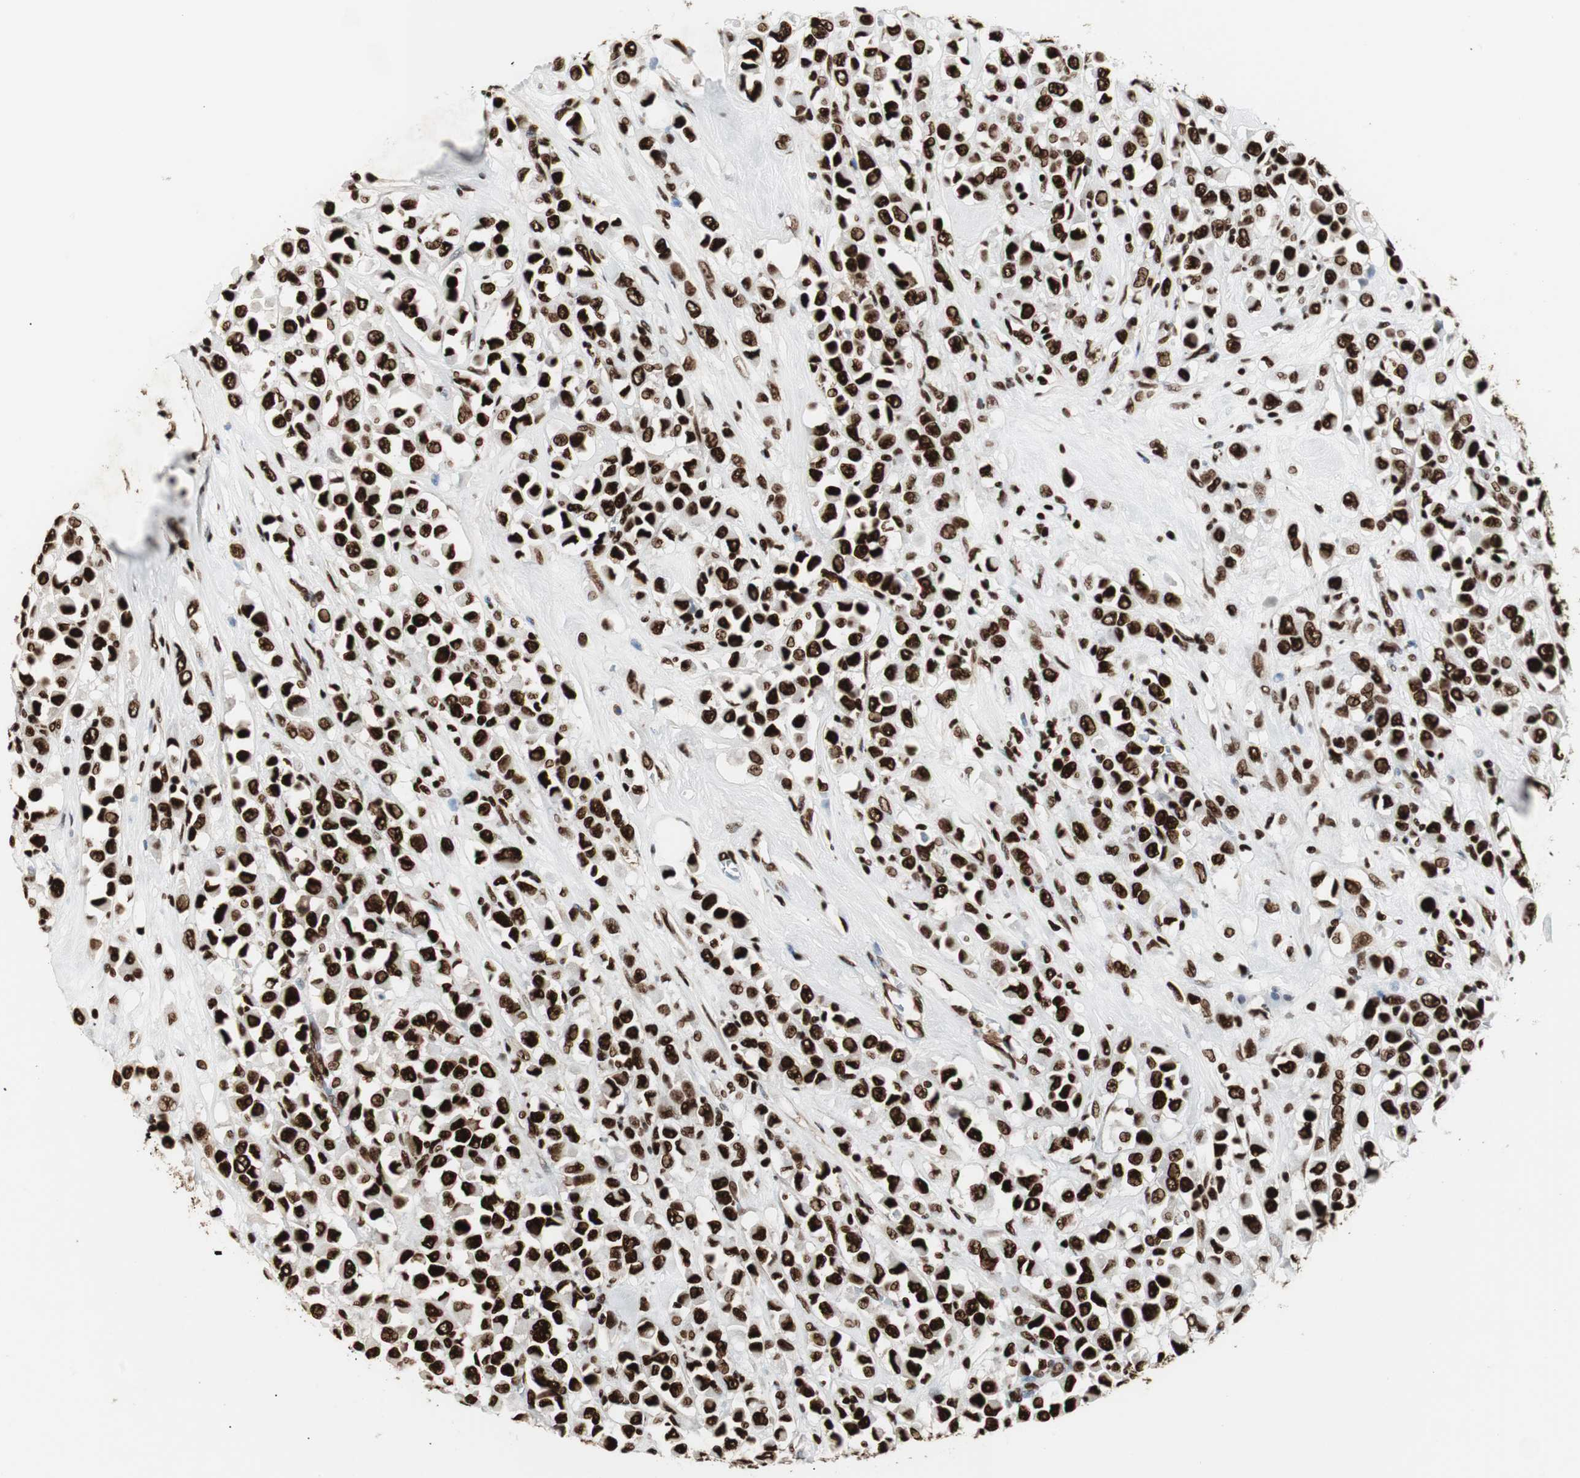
{"staining": {"intensity": "strong", "quantity": ">75%", "location": "nuclear"}, "tissue": "breast cancer", "cell_type": "Tumor cells", "image_type": "cancer", "snomed": [{"axis": "morphology", "description": "Duct carcinoma"}, {"axis": "topography", "description": "Breast"}], "caption": "A brown stain shows strong nuclear positivity of a protein in human breast cancer (intraductal carcinoma) tumor cells. (Brightfield microscopy of DAB IHC at high magnification).", "gene": "MTA2", "patient": {"sex": "female", "age": 61}}